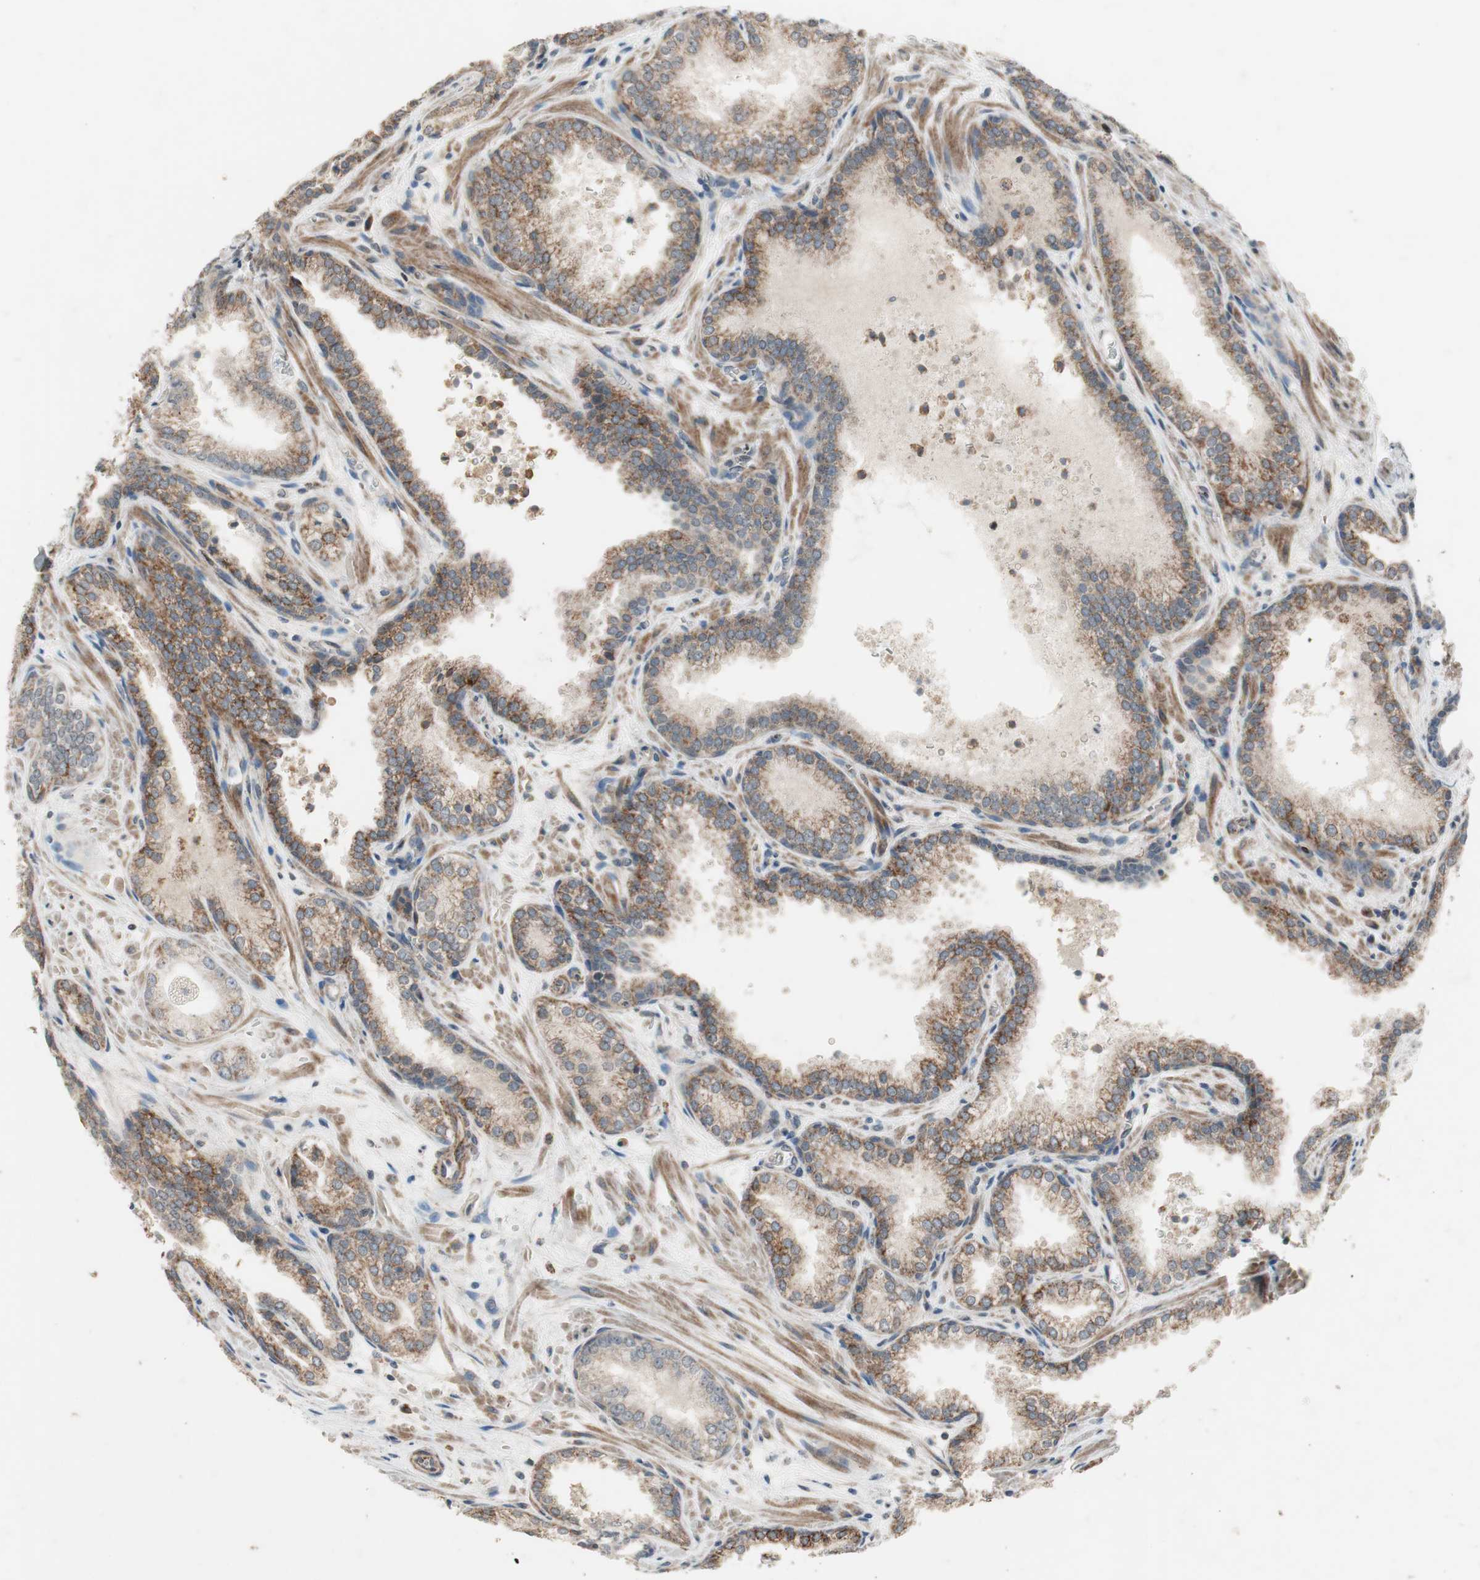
{"staining": {"intensity": "weak", "quantity": ">75%", "location": "cytoplasmic/membranous"}, "tissue": "prostate cancer", "cell_type": "Tumor cells", "image_type": "cancer", "snomed": [{"axis": "morphology", "description": "Adenocarcinoma, Low grade"}, {"axis": "topography", "description": "Prostate"}], "caption": "There is low levels of weak cytoplasmic/membranous staining in tumor cells of prostate cancer, as demonstrated by immunohistochemical staining (brown color).", "gene": "CPT1A", "patient": {"sex": "male", "age": 60}}